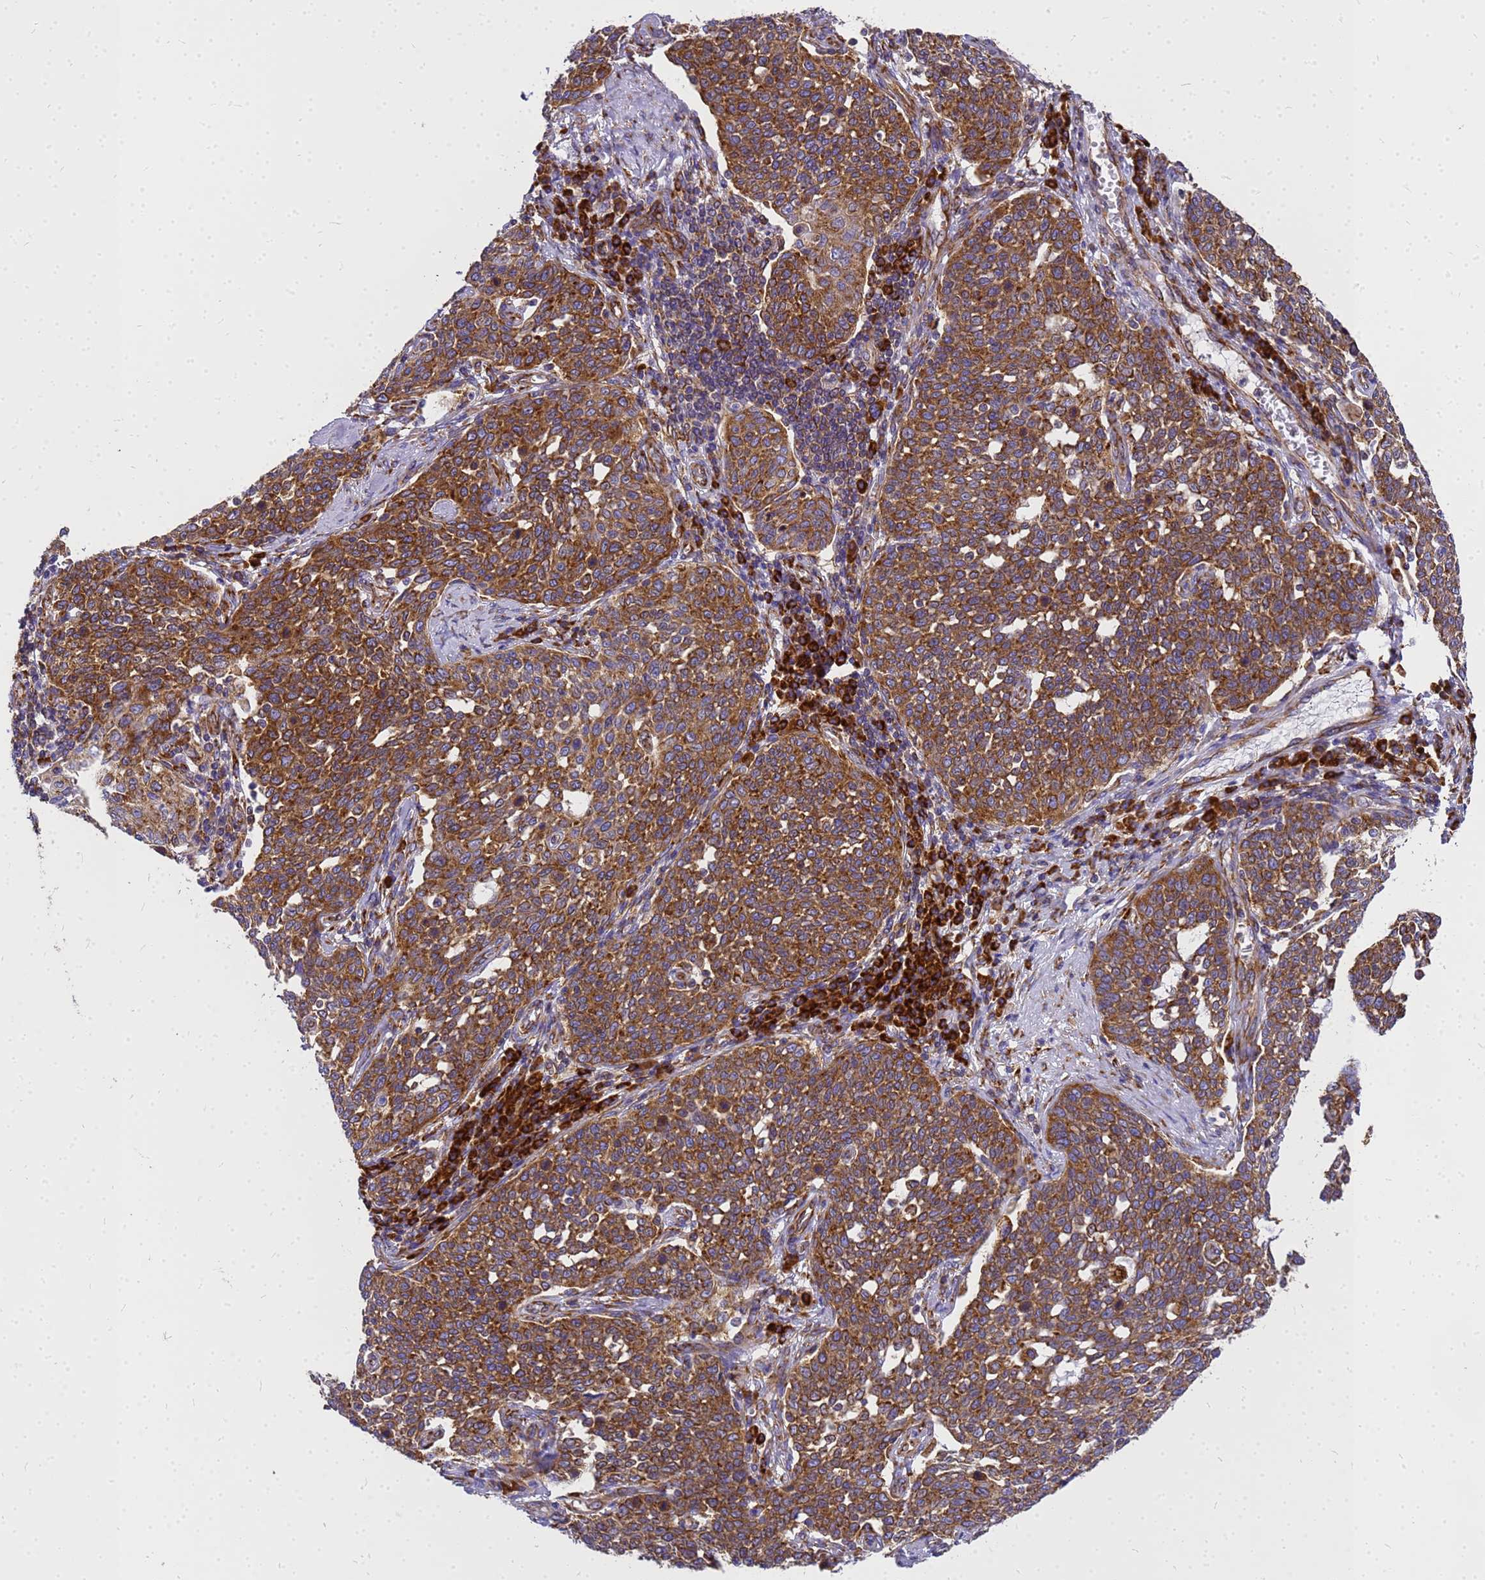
{"staining": {"intensity": "strong", "quantity": ">75%", "location": "cytoplasmic/membranous"}, "tissue": "cervical cancer", "cell_type": "Tumor cells", "image_type": "cancer", "snomed": [{"axis": "morphology", "description": "Squamous cell carcinoma, NOS"}, {"axis": "topography", "description": "Cervix"}], "caption": "Immunohistochemical staining of human cervical cancer displays high levels of strong cytoplasmic/membranous protein positivity in approximately >75% of tumor cells.", "gene": "EEF1D", "patient": {"sex": "female", "age": 34}}